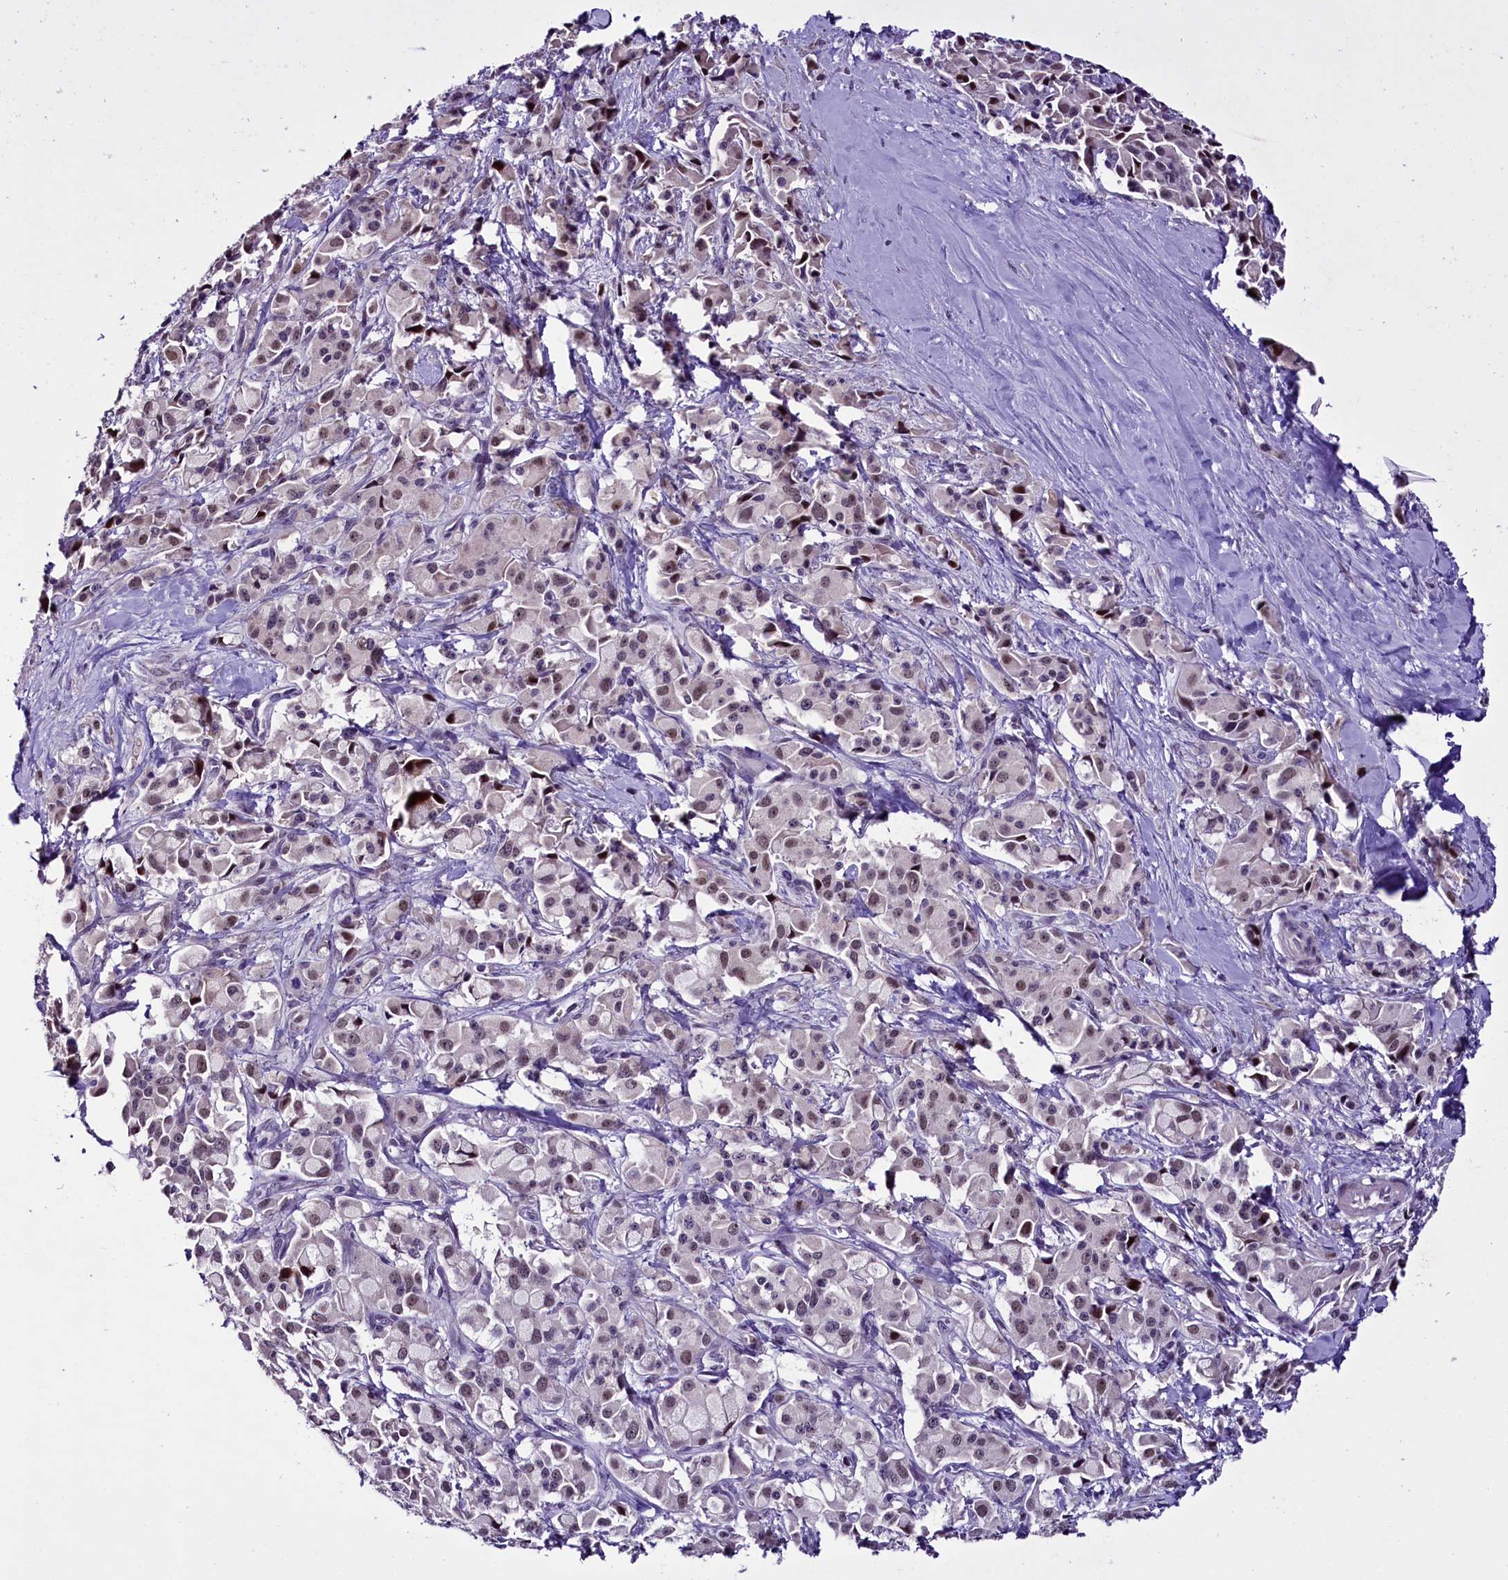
{"staining": {"intensity": "moderate", "quantity": "25%-75%", "location": "nuclear"}, "tissue": "pancreatic cancer", "cell_type": "Tumor cells", "image_type": "cancer", "snomed": [{"axis": "morphology", "description": "Adenocarcinoma, NOS"}, {"axis": "topography", "description": "Pancreas"}], "caption": "Adenocarcinoma (pancreatic) stained with DAB (3,3'-diaminobenzidine) immunohistochemistry (IHC) exhibits medium levels of moderate nuclear positivity in about 25%-75% of tumor cells. (DAB (3,3'-diaminobenzidine) IHC with brightfield microscopy, high magnification).", "gene": "RPUSD2", "patient": {"sex": "male", "age": 65}}